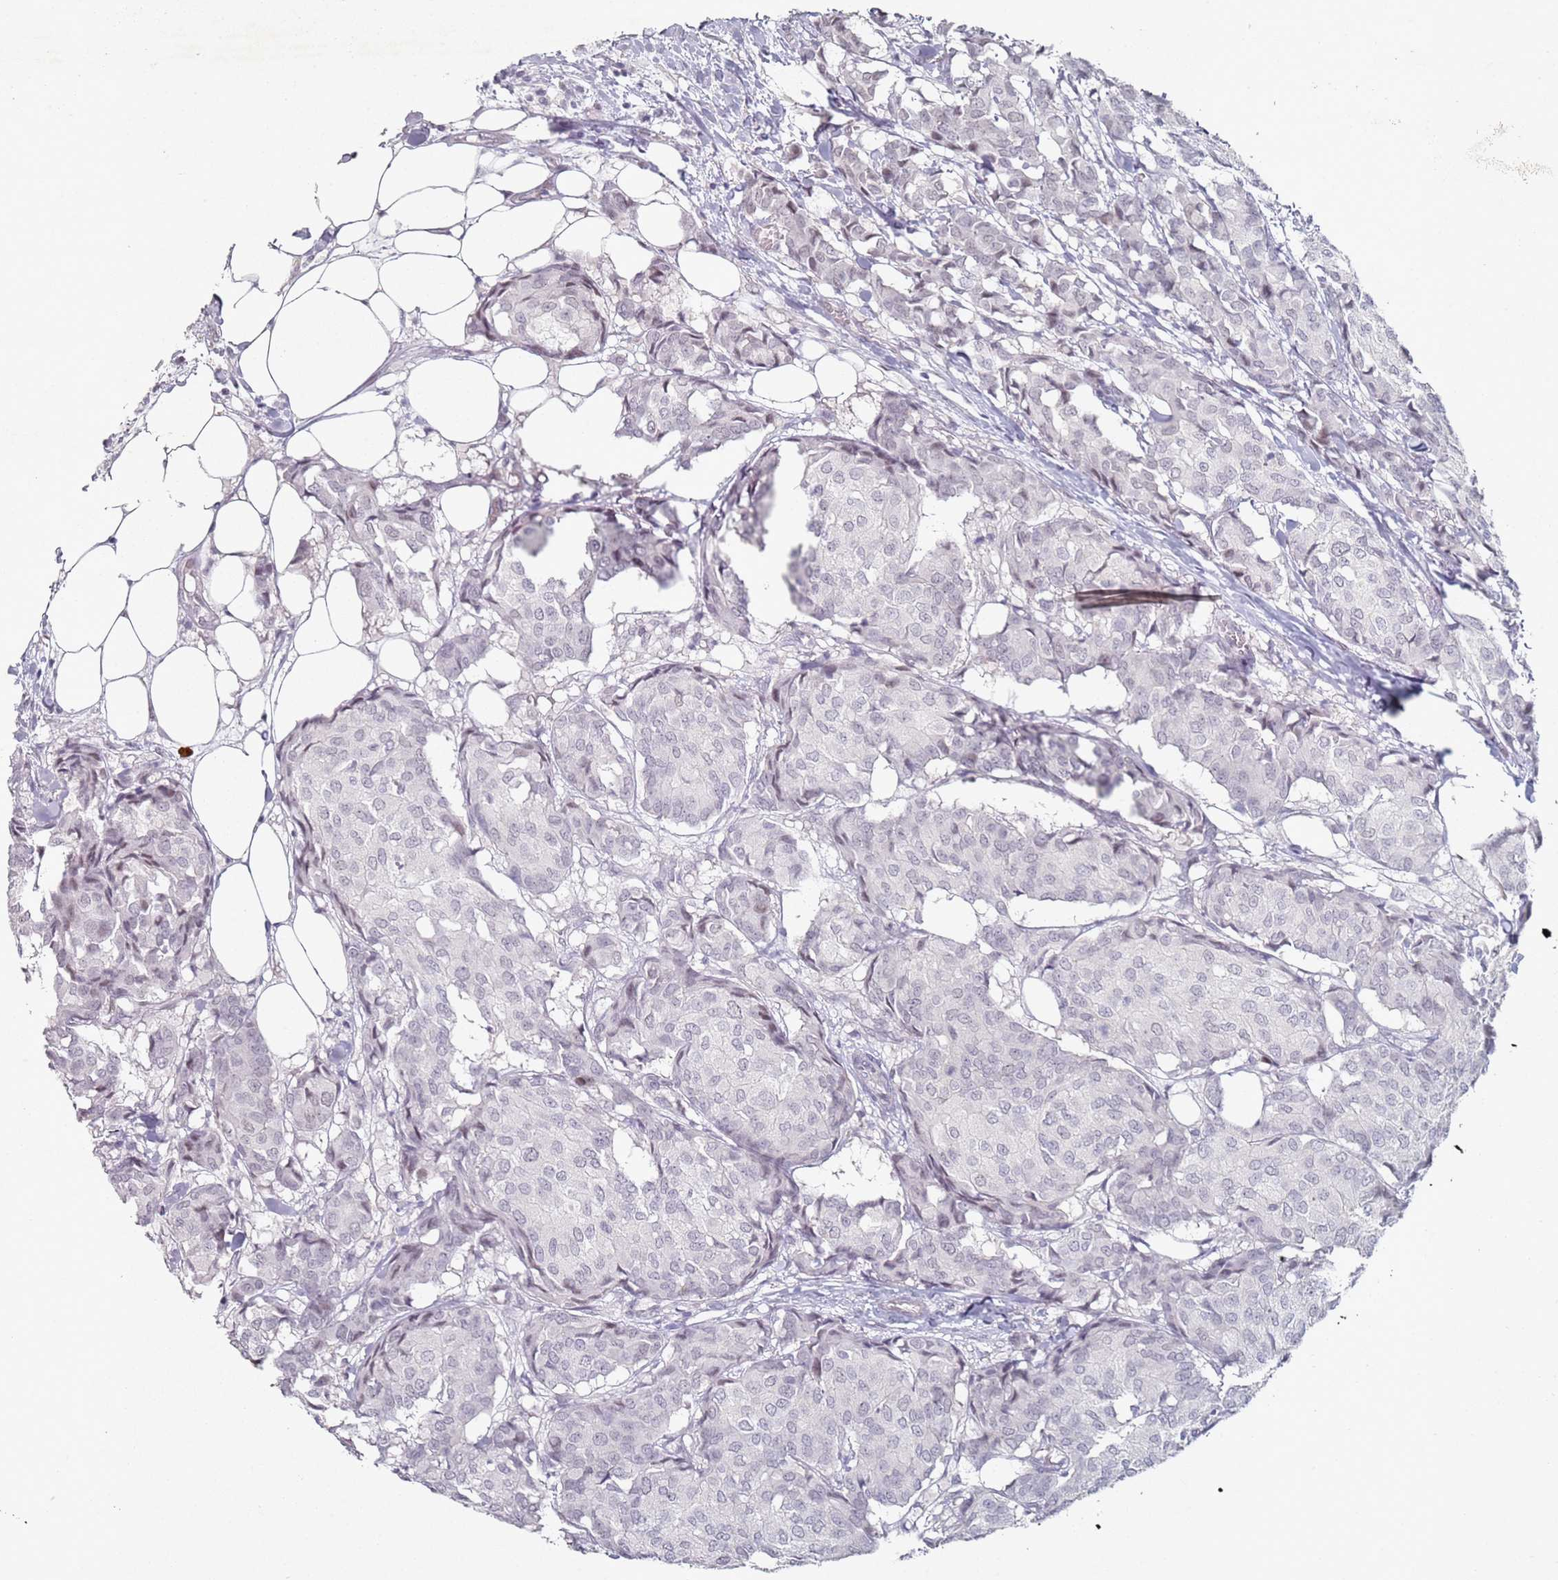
{"staining": {"intensity": "negative", "quantity": "none", "location": "none"}, "tissue": "breast cancer", "cell_type": "Tumor cells", "image_type": "cancer", "snomed": [{"axis": "morphology", "description": "Duct carcinoma"}, {"axis": "topography", "description": "Breast"}], "caption": "Human breast cancer (invasive ductal carcinoma) stained for a protein using immunohistochemistry (IHC) reveals no expression in tumor cells.", "gene": "ATF6B", "patient": {"sex": "female", "age": 75}}